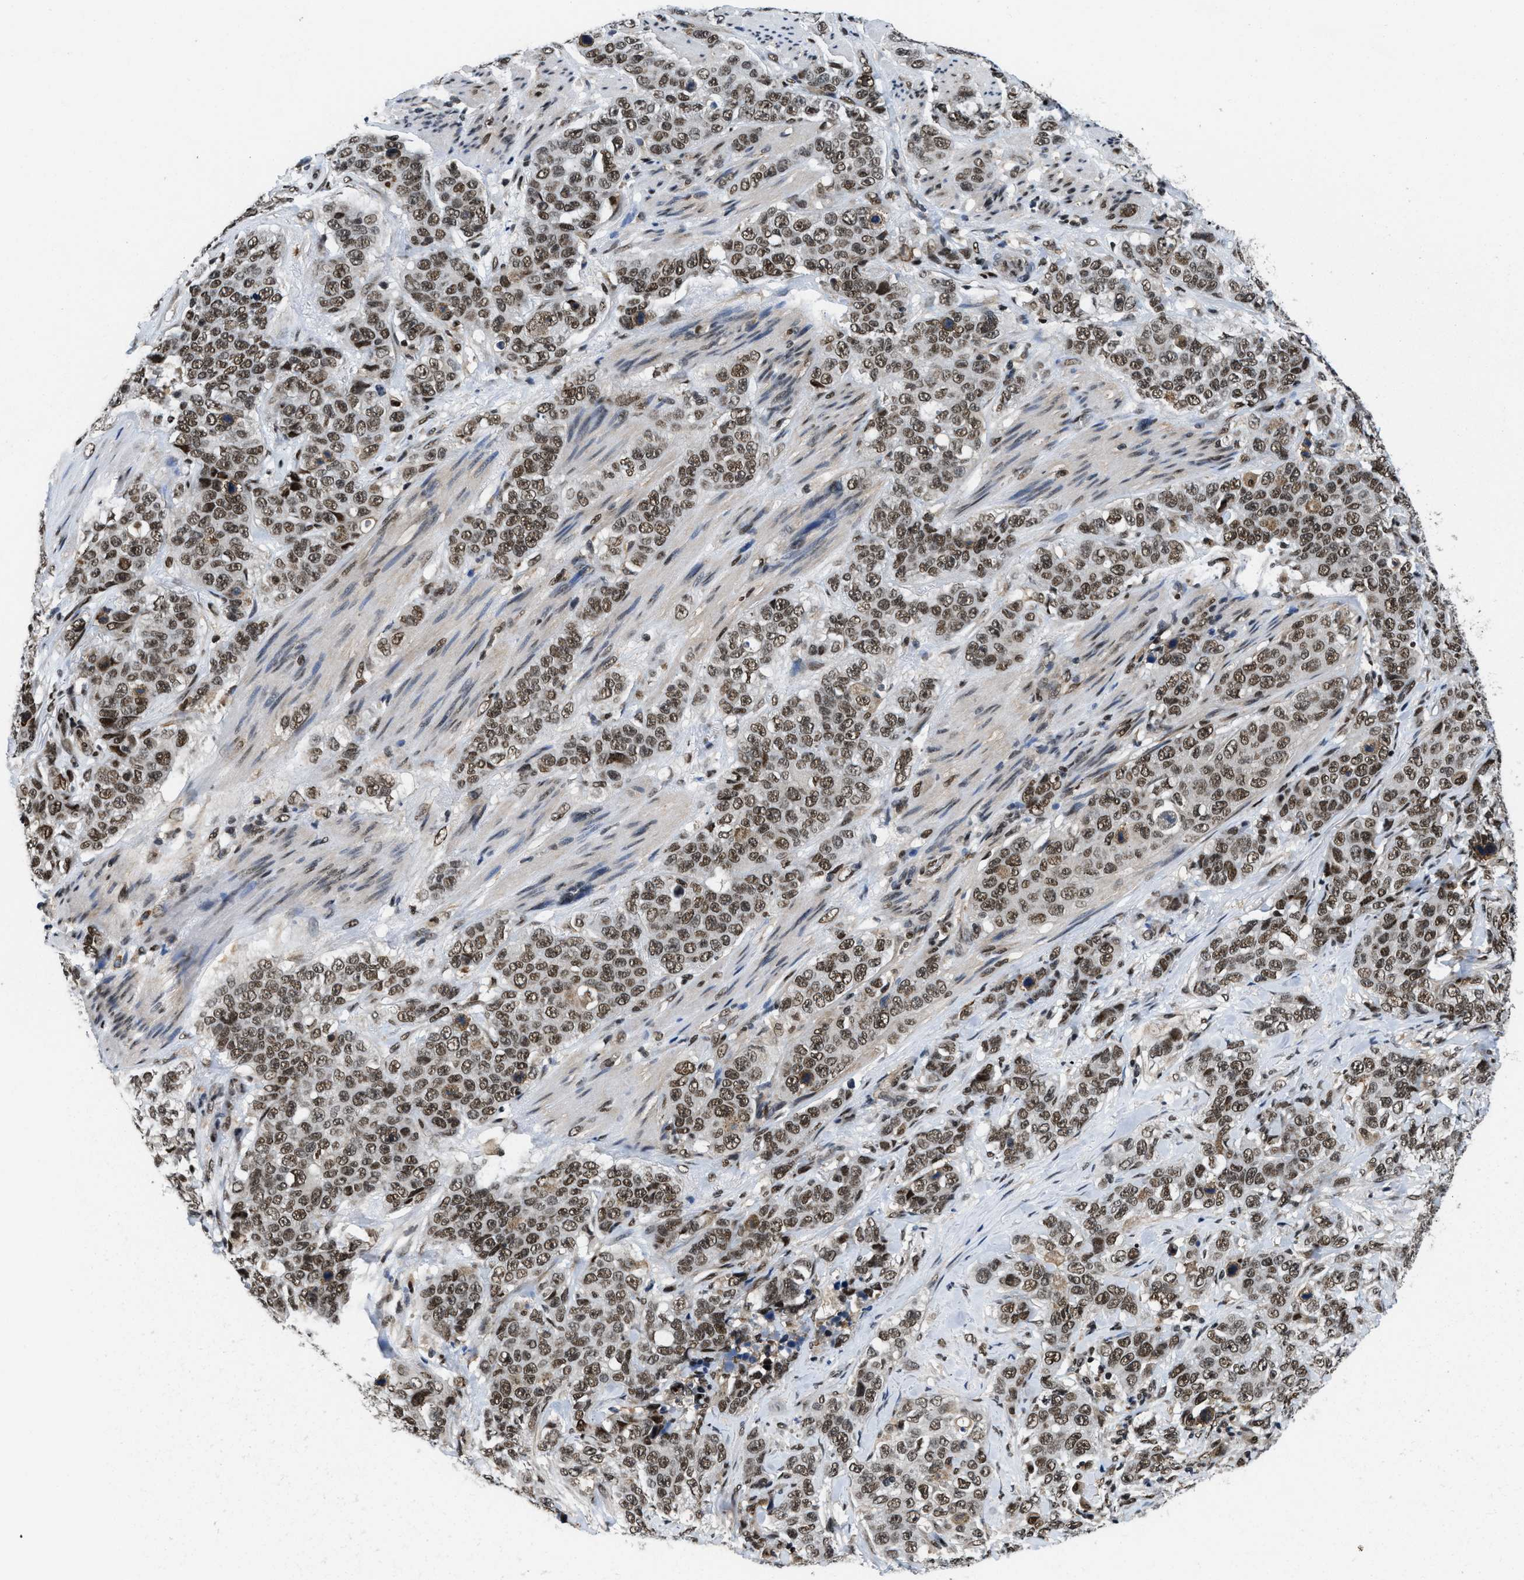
{"staining": {"intensity": "moderate", "quantity": ">75%", "location": "nuclear"}, "tissue": "stomach cancer", "cell_type": "Tumor cells", "image_type": "cancer", "snomed": [{"axis": "morphology", "description": "Adenocarcinoma, NOS"}, {"axis": "topography", "description": "Stomach"}], "caption": "The photomicrograph displays a brown stain indicating the presence of a protein in the nuclear of tumor cells in stomach cancer.", "gene": "SAFB", "patient": {"sex": "male", "age": 48}}